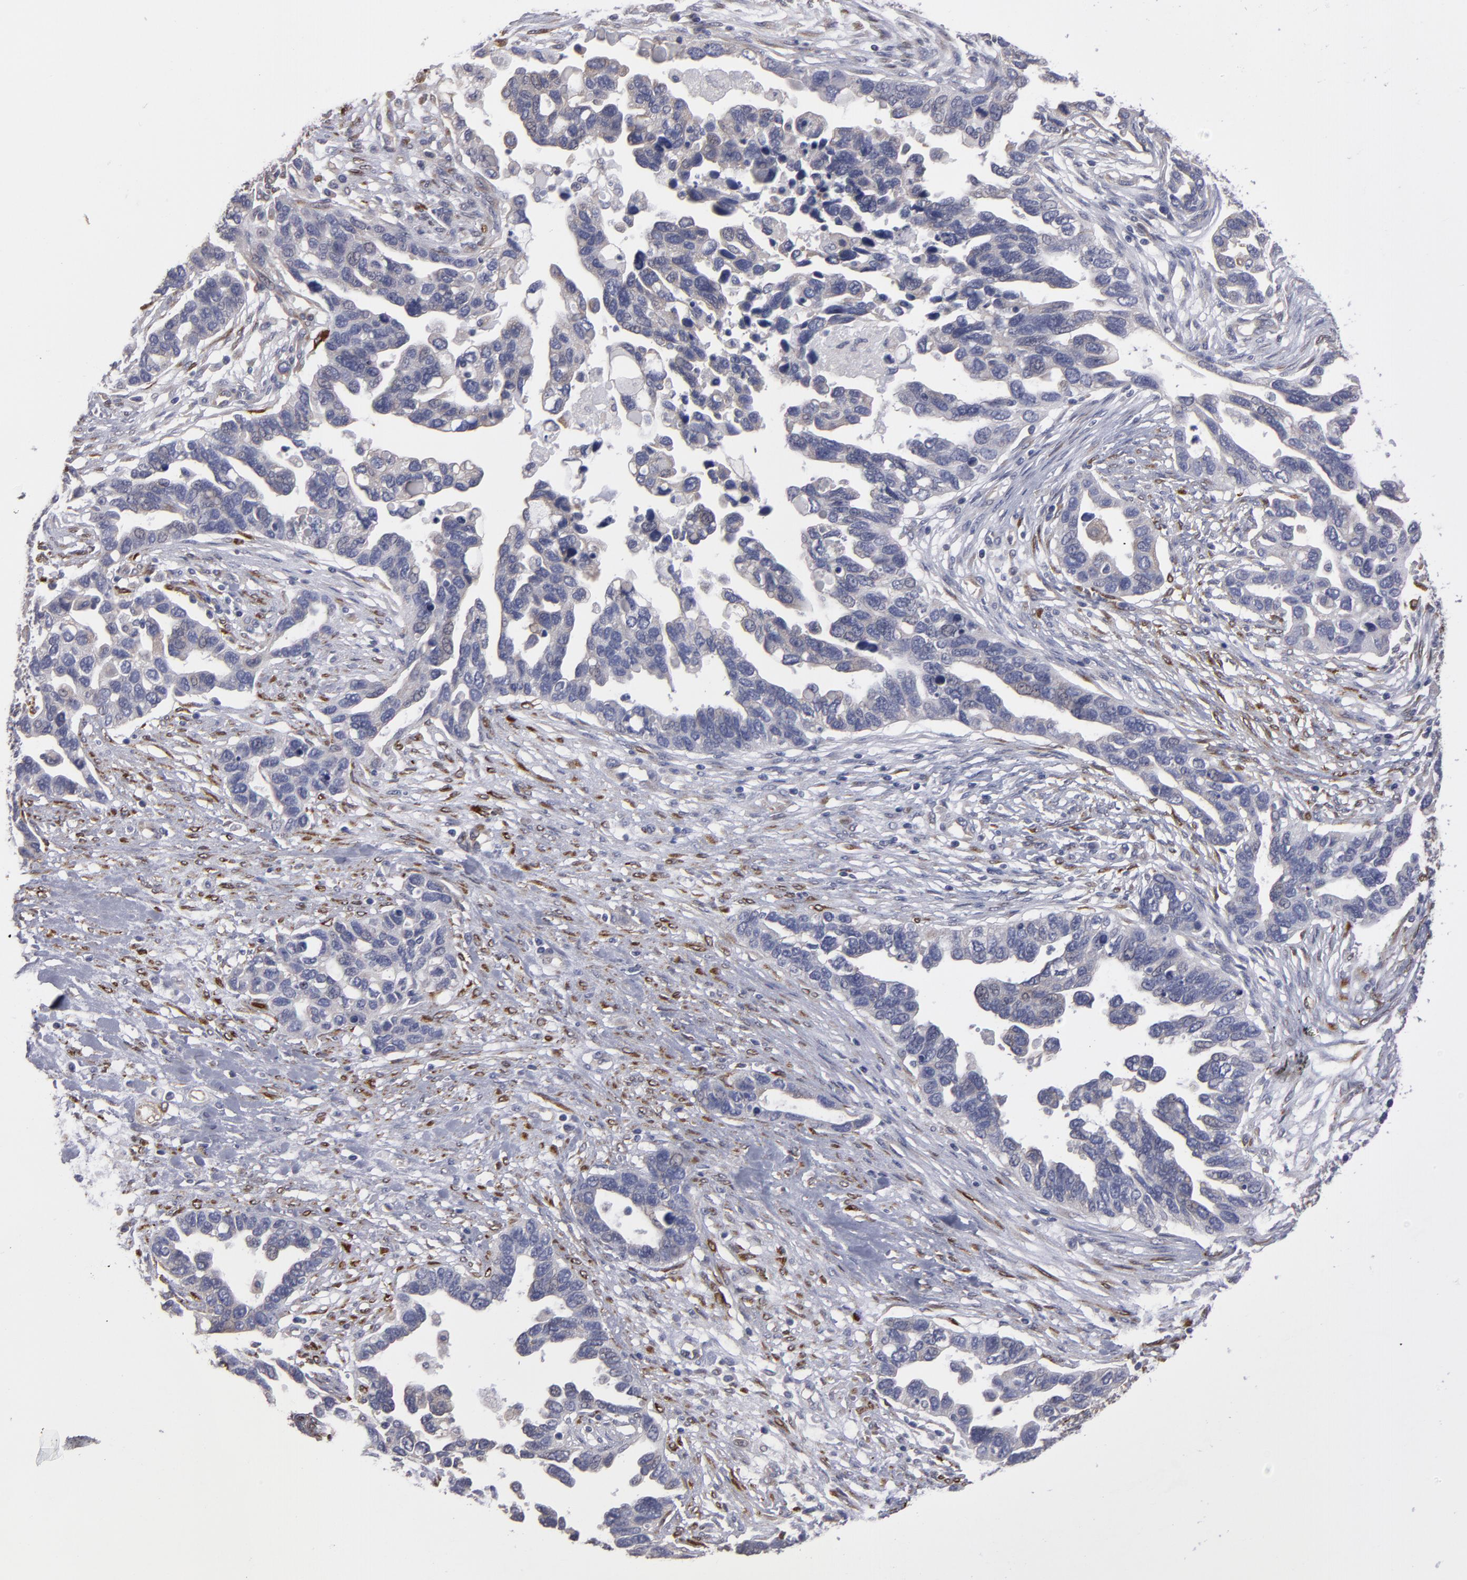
{"staining": {"intensity": "negative", "quantity": "none", "location": "none"}, "tissue": "ovarian cancer", "cell_type": "Tumor cells", "image_type": "cancer", "snomed": [{"axis": "morphology", "description": "Cystadenocarcinoma, serous, NOS"}, {"axis": "topography", "description": "Ovary"}], "caption": "Human ovarian cancer (serous cystadenocarcinoma) stained for a protein using immunohistochemistry (IHC) shows no staining in tumor cells.", "gene": "SLMAP", "patient": {"sex": "female", "age": 54}}